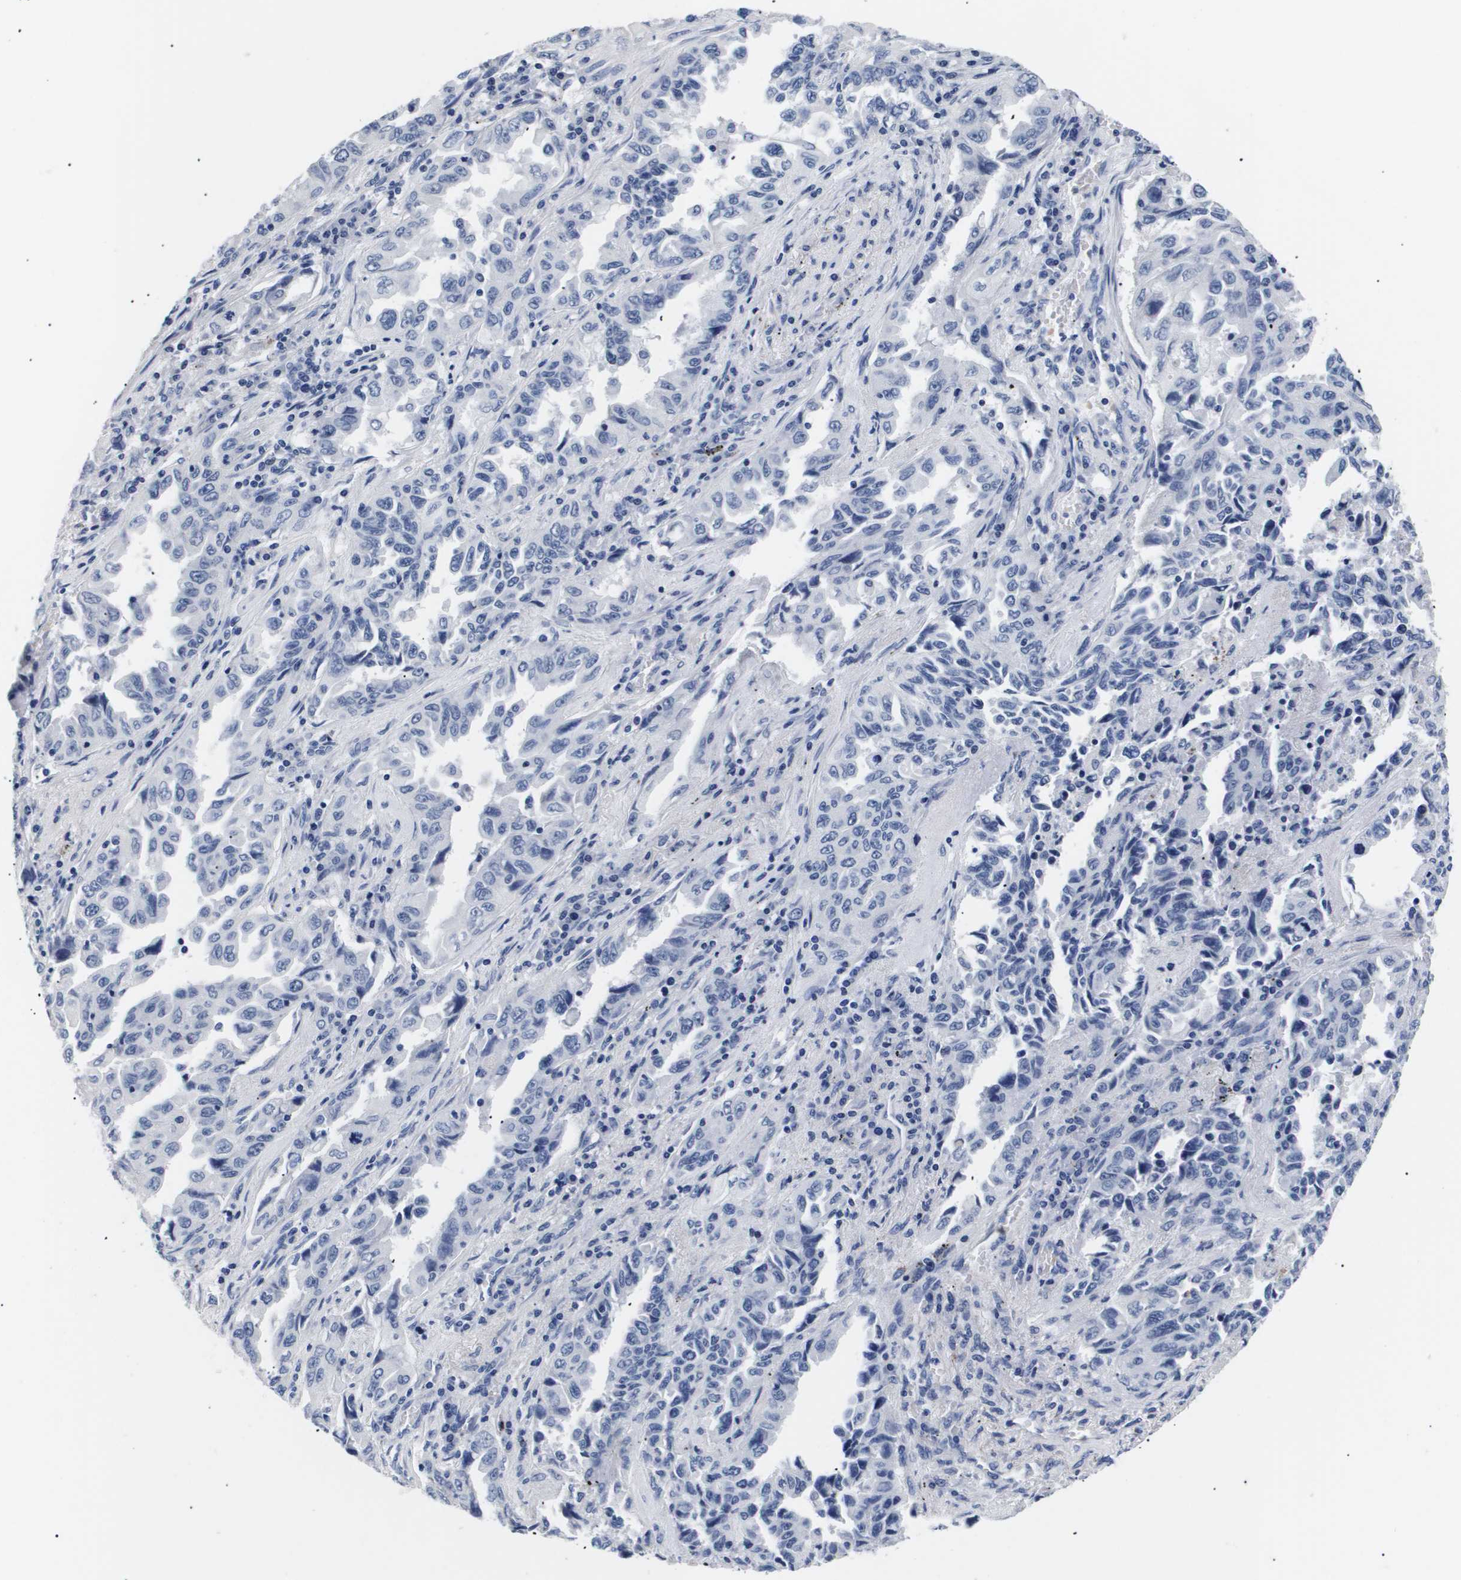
{"staining": {"intensity": "negative", "quantity": "none", "location": "none"}, "tissue": "lung cancer", "cell_type": "Tumor cells", "image_type": "cancer", "snomed": [{"axis": "morphology", "description": "Adenocarcinoma, NOS"}, {"axis": "topography", "description": "Lung"}], "caption": "High power microscopy image of an IHC histopathology image of adenocarcinoma (lung), revealing no significant expression in tumor cells.", "gene": "ATP6V0A4", "patient": {"sex": "female", "age": 51}}